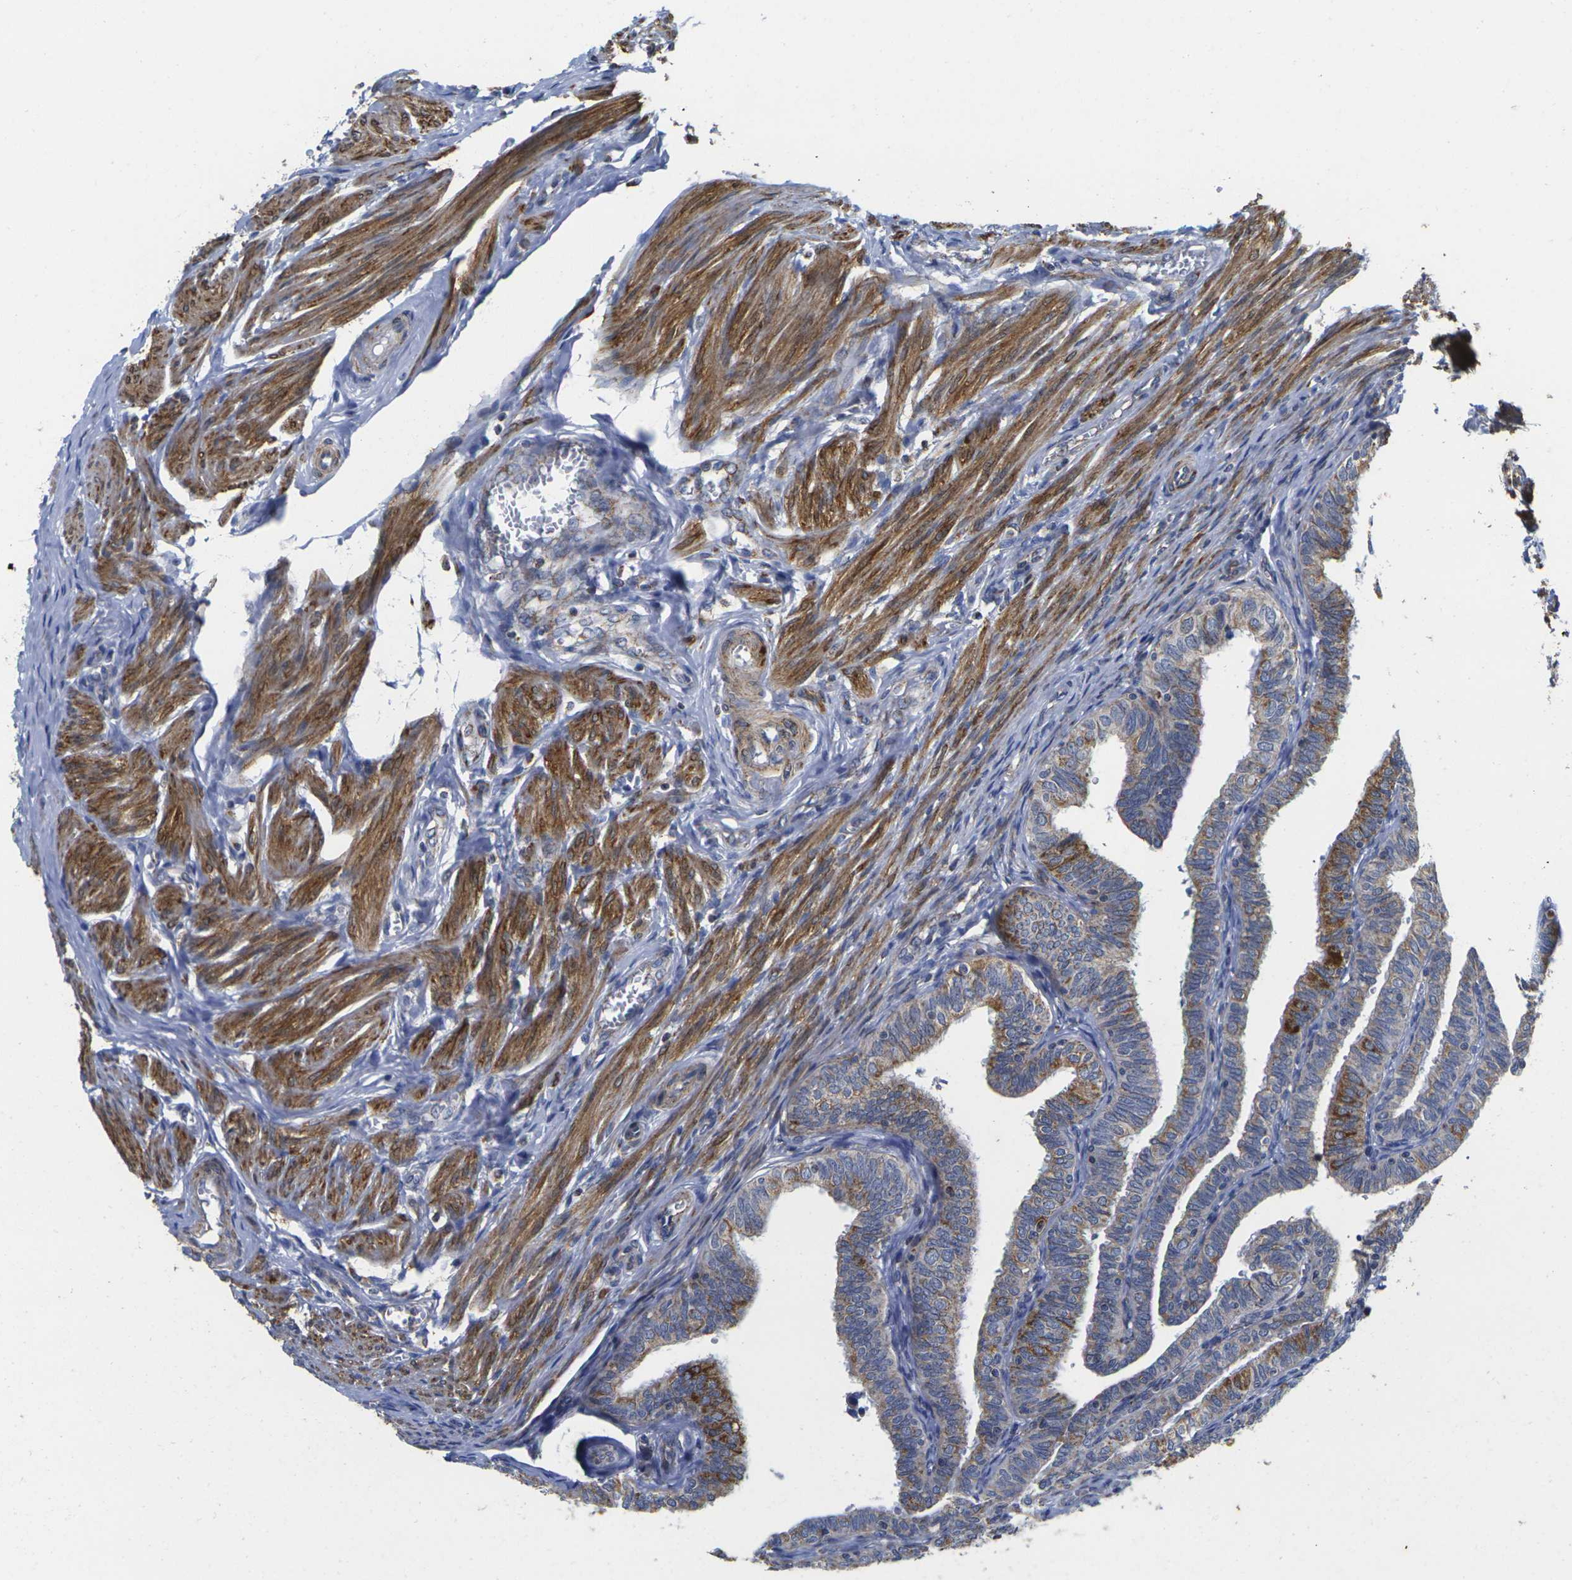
{"staining": {"intensity": "strong", "quantity": "25%-75%", "location": "cytoplasmic/membranous"}, "tissue": "fallopian tube", "cell_type": "Glandular cells", "image_type": "normal", "snomed": [{"axis": "morphology", "description": "Normal tissue, NOS"}, {"axis": "topography", "description": "Fallopian tube"}], "caption": "Strong cytoplasmic/membranous protein expression is present in about 25%-75% of glandular cells in fallopian tube. (Stains: DAB (3,3'-diaminobenzidine) in brown, nuclei in blue, Microscopy: brightfield microscopy at high magnification).", "gene": "P2RY11", "patient": {"sex": "female", "age": 46}}